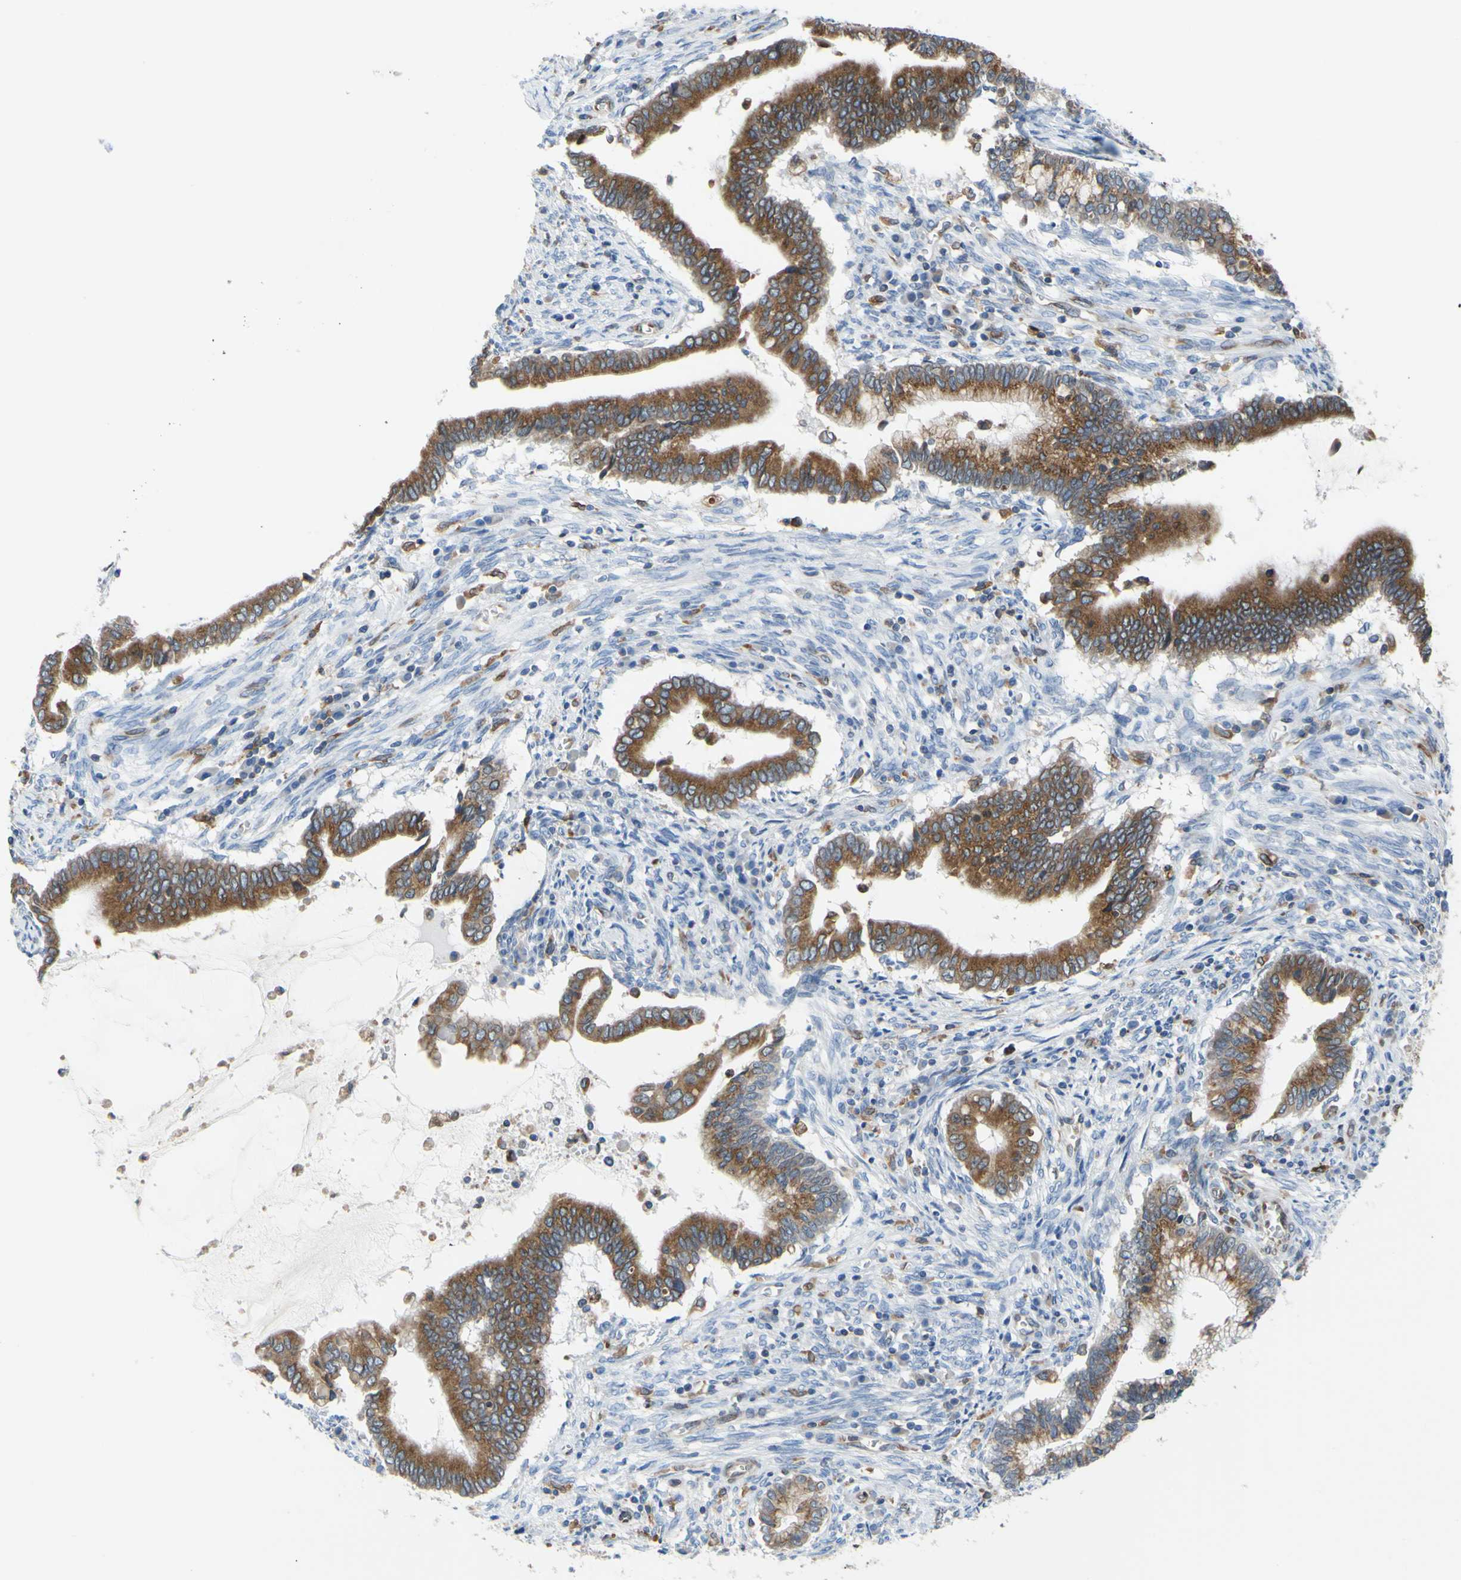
{"staining": {"intensity": "moderate", "quantity": ">75%", "location": "cytoplasmic/membranous"}, "tissue": "cervical cancer", "cell_type": "Tumor cells", "image_type": "cancer", "snomed": [{"axis": "morphology", "description": "Adenocarcinoma, NOS"}, {"axis": "topography", "description": "Cervix"}], "caption": "Cervical cancer (adenocarcinoma) was stained to show a protein in brown. There is medium levels of moderate cytoplasmic/membranous positivity in approximately >75% of tumor cells. (IHC, brightfield microscopy, high magnification).", "gene": "MGST2", "patient": {"sex": "female", "age": 44}}